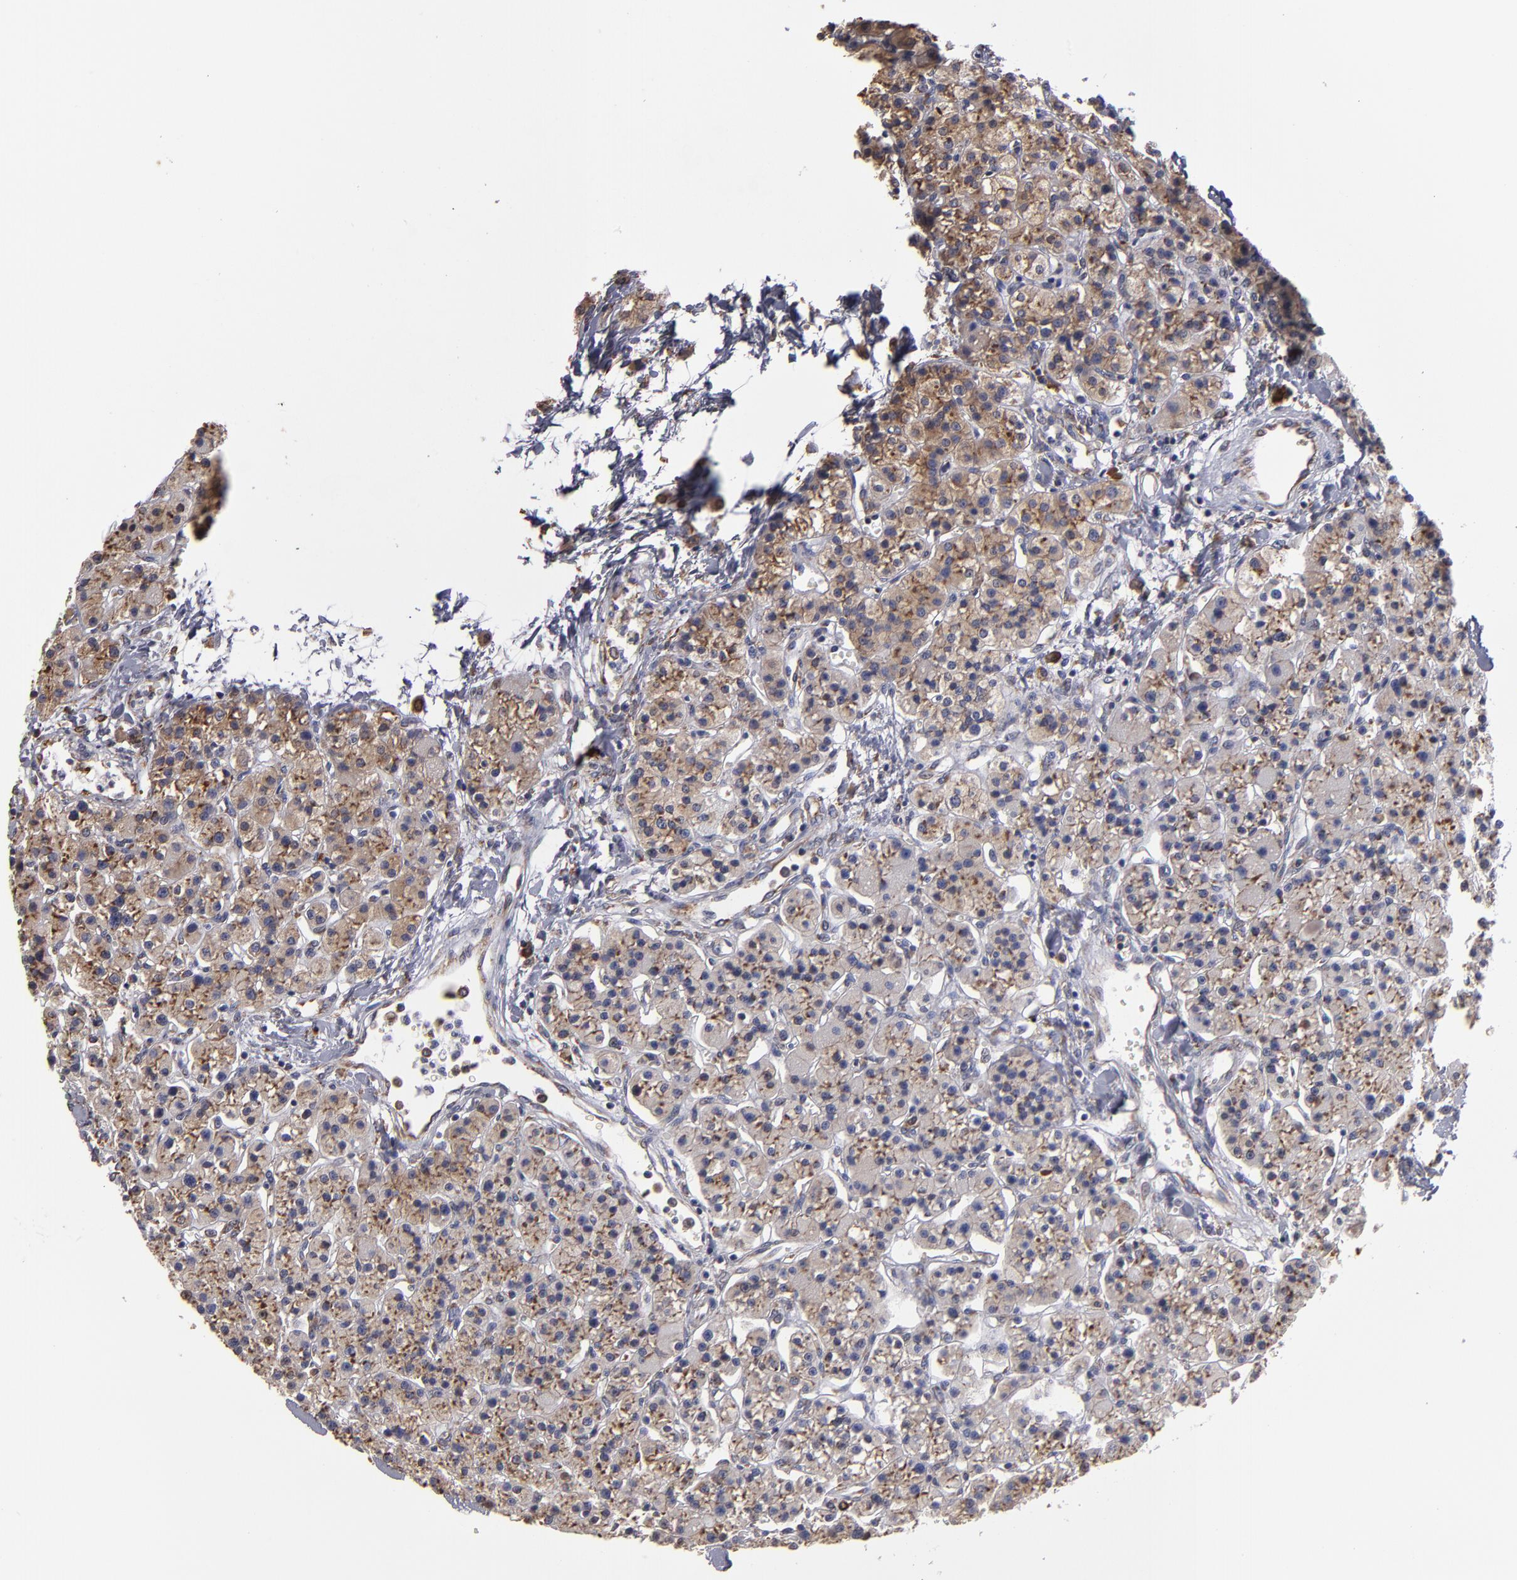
{"staining": {"intensity": "moderate", "quantity": ">75%", "location": "cytoplasmic/membranous"}, "tissue": "parathyroid gland", "cell_type": "Glandular cells", "image_type": "normal", "snomed": [{"axis": "morphology", "description": "Normal tissue, NOS"}, {"axis": "topography", "description": "Parathyroid gland"}], "caption": "High-power microscopy captured an IHC histopathology image of unremarkable parathyroid gland, revealing moderate cytoplasmic/membranous positivity in about >75% of glandular cells.", "gene": "SND1", "patient": {"sex": "female", "age": 58}}